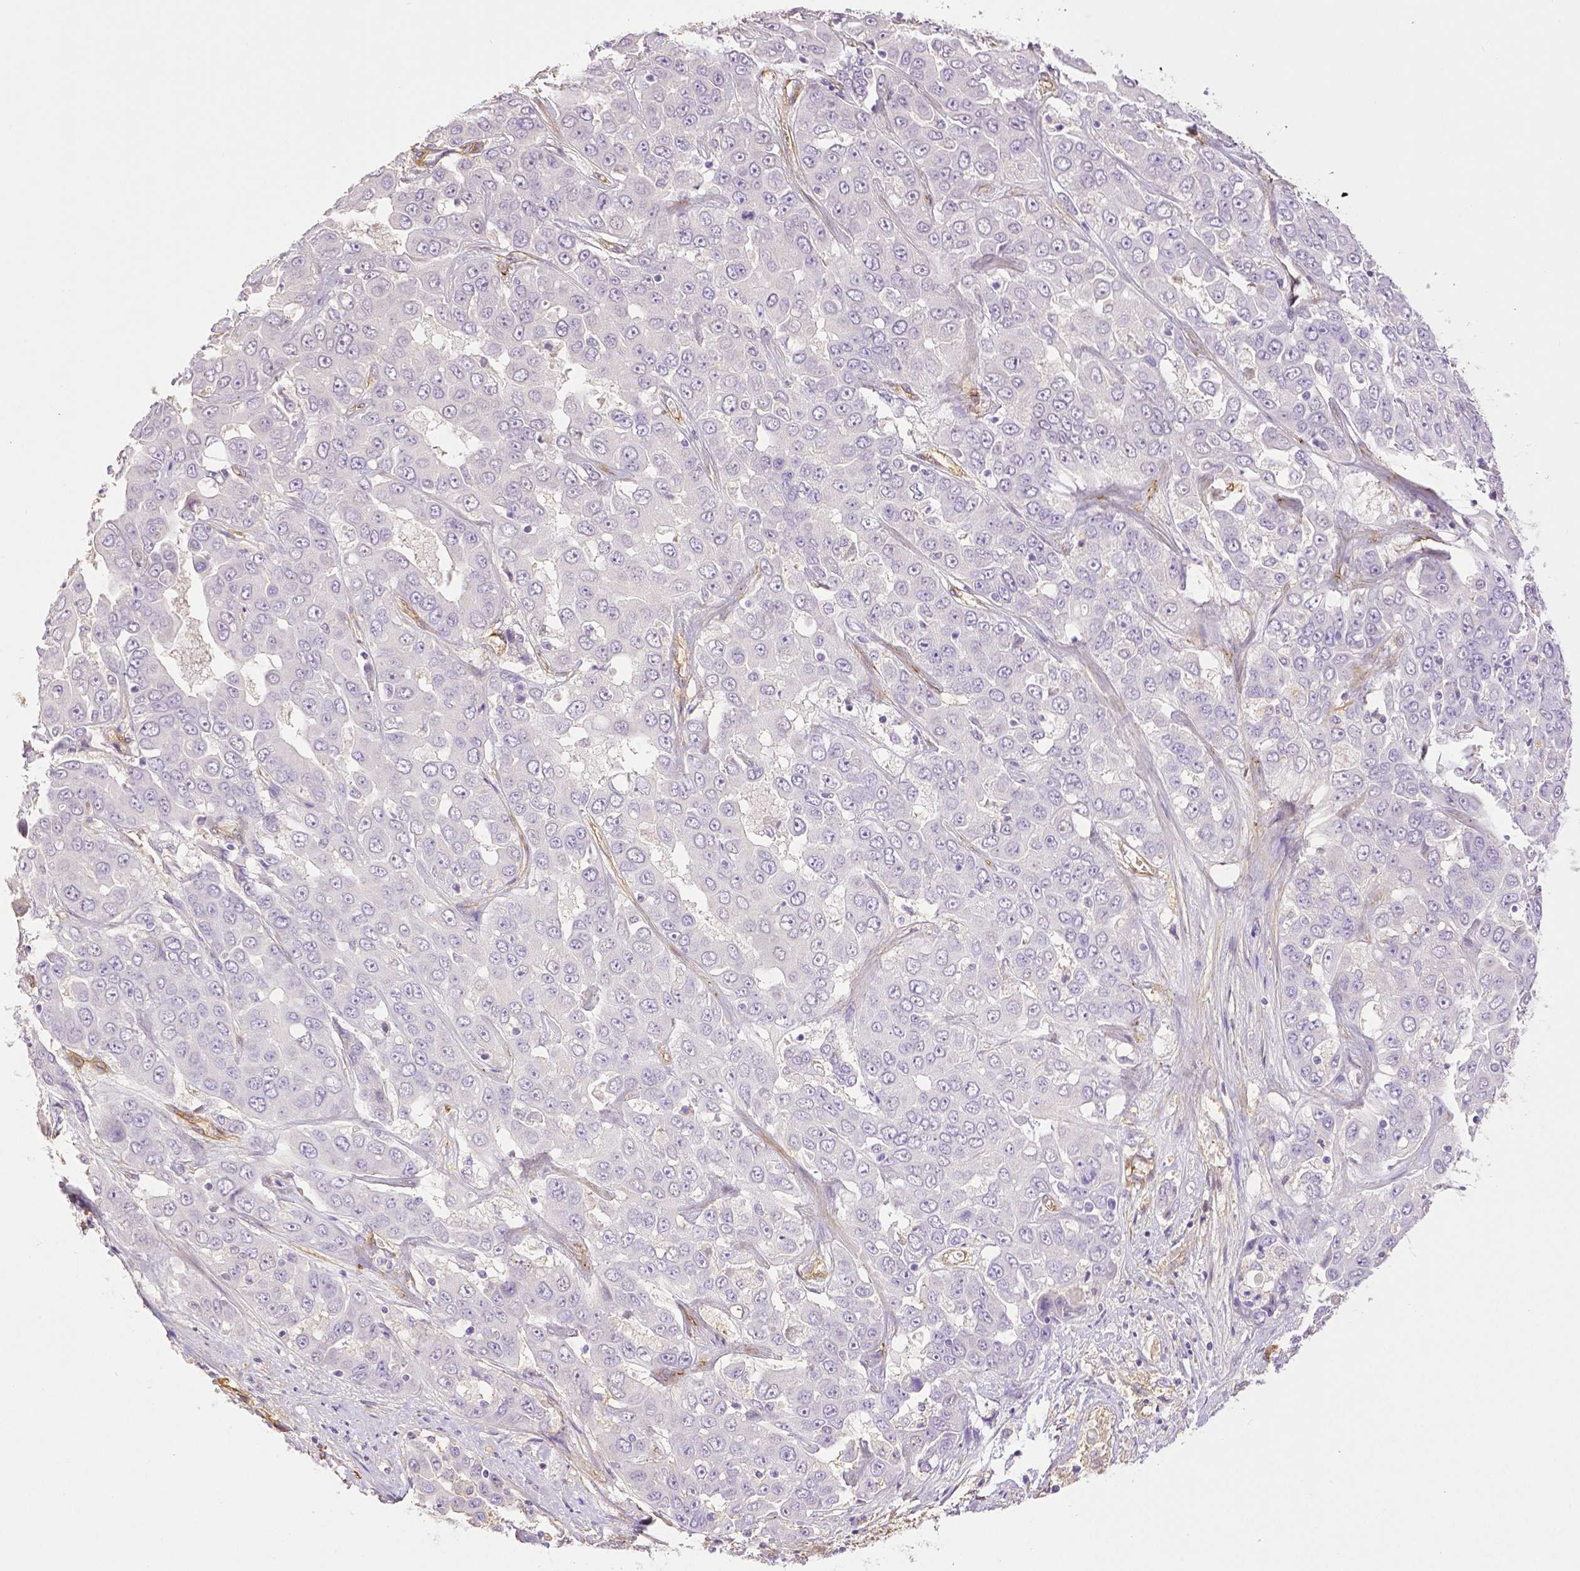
{"staining": {"intensity": "negative", "quantity": "none", "location": "none"}, "tissue": "liver cancer", "cell_type": "Tumor cells", "image_type": "cancer", "snomed": [{"axis": "morphology", "description": "Cholangiocarcinoma"}, {"axis": "topography", "description": "Liver"}], "caption": "Histopathology image shows no protein positivity in tumor cells of liver cholangiocarcinoma tissue.", "gene": "THY1", "patient": {"sex": "female", "age": 52}}